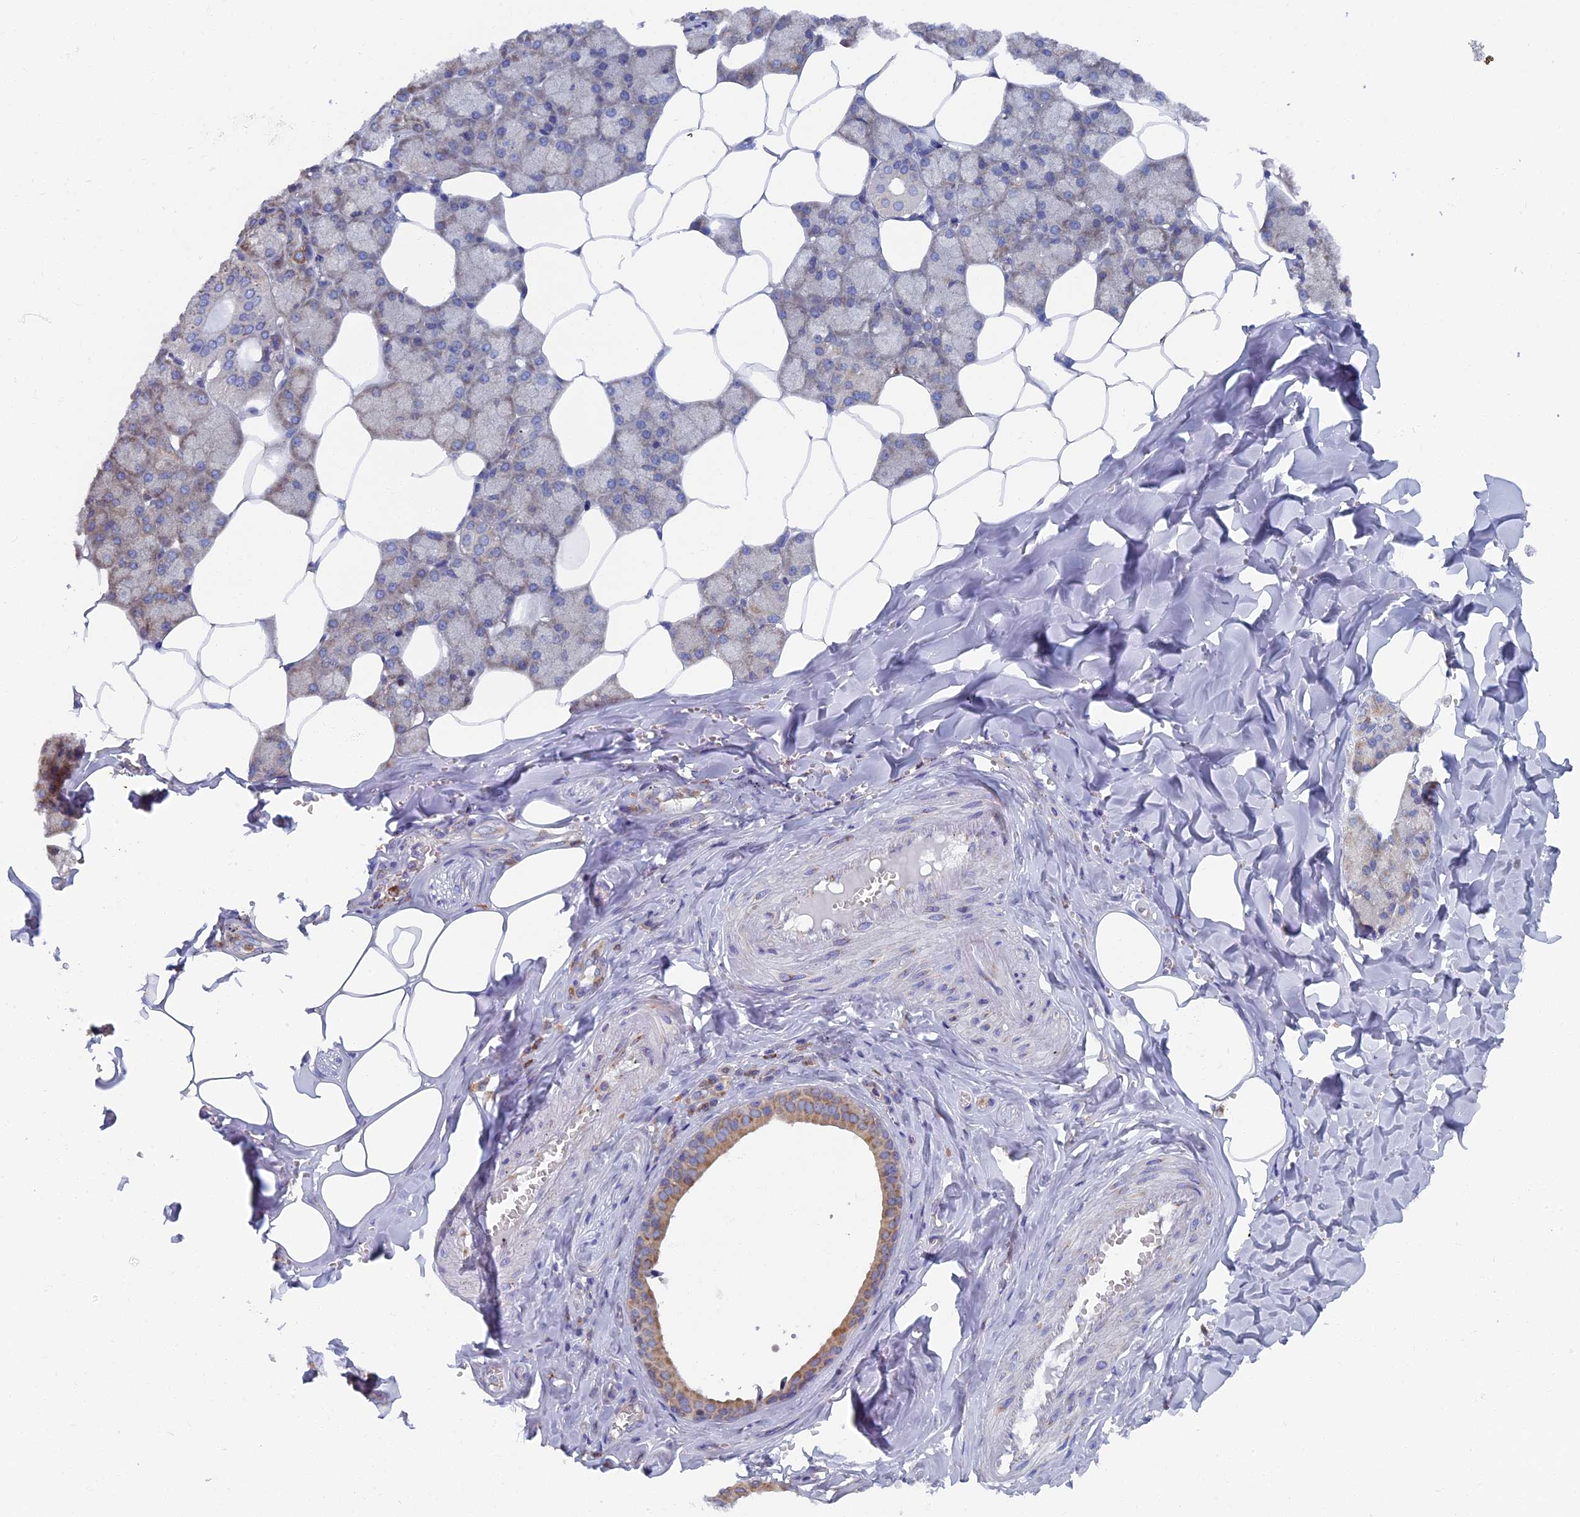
{"staining": {"intensity": "moderate", "quantity": "<25%", "location": "cytoplasmic/membranous"}, "tissue": "salivary gland", "cell_type": "Glandular cells", "image_type": "normal", "snomed": [{"axis": "morphology", "description": "Normal tissue, NOS"}, {"axis": "topography", "description": "Salivary gland"}], "caption": "Protein staining displays moderate cytoplasmic/membranous positivity in approximately <25% of glandular cells in normal salivary gland.", "gene": "YBX1", "patient": {"sex": "male", "age": 62}}